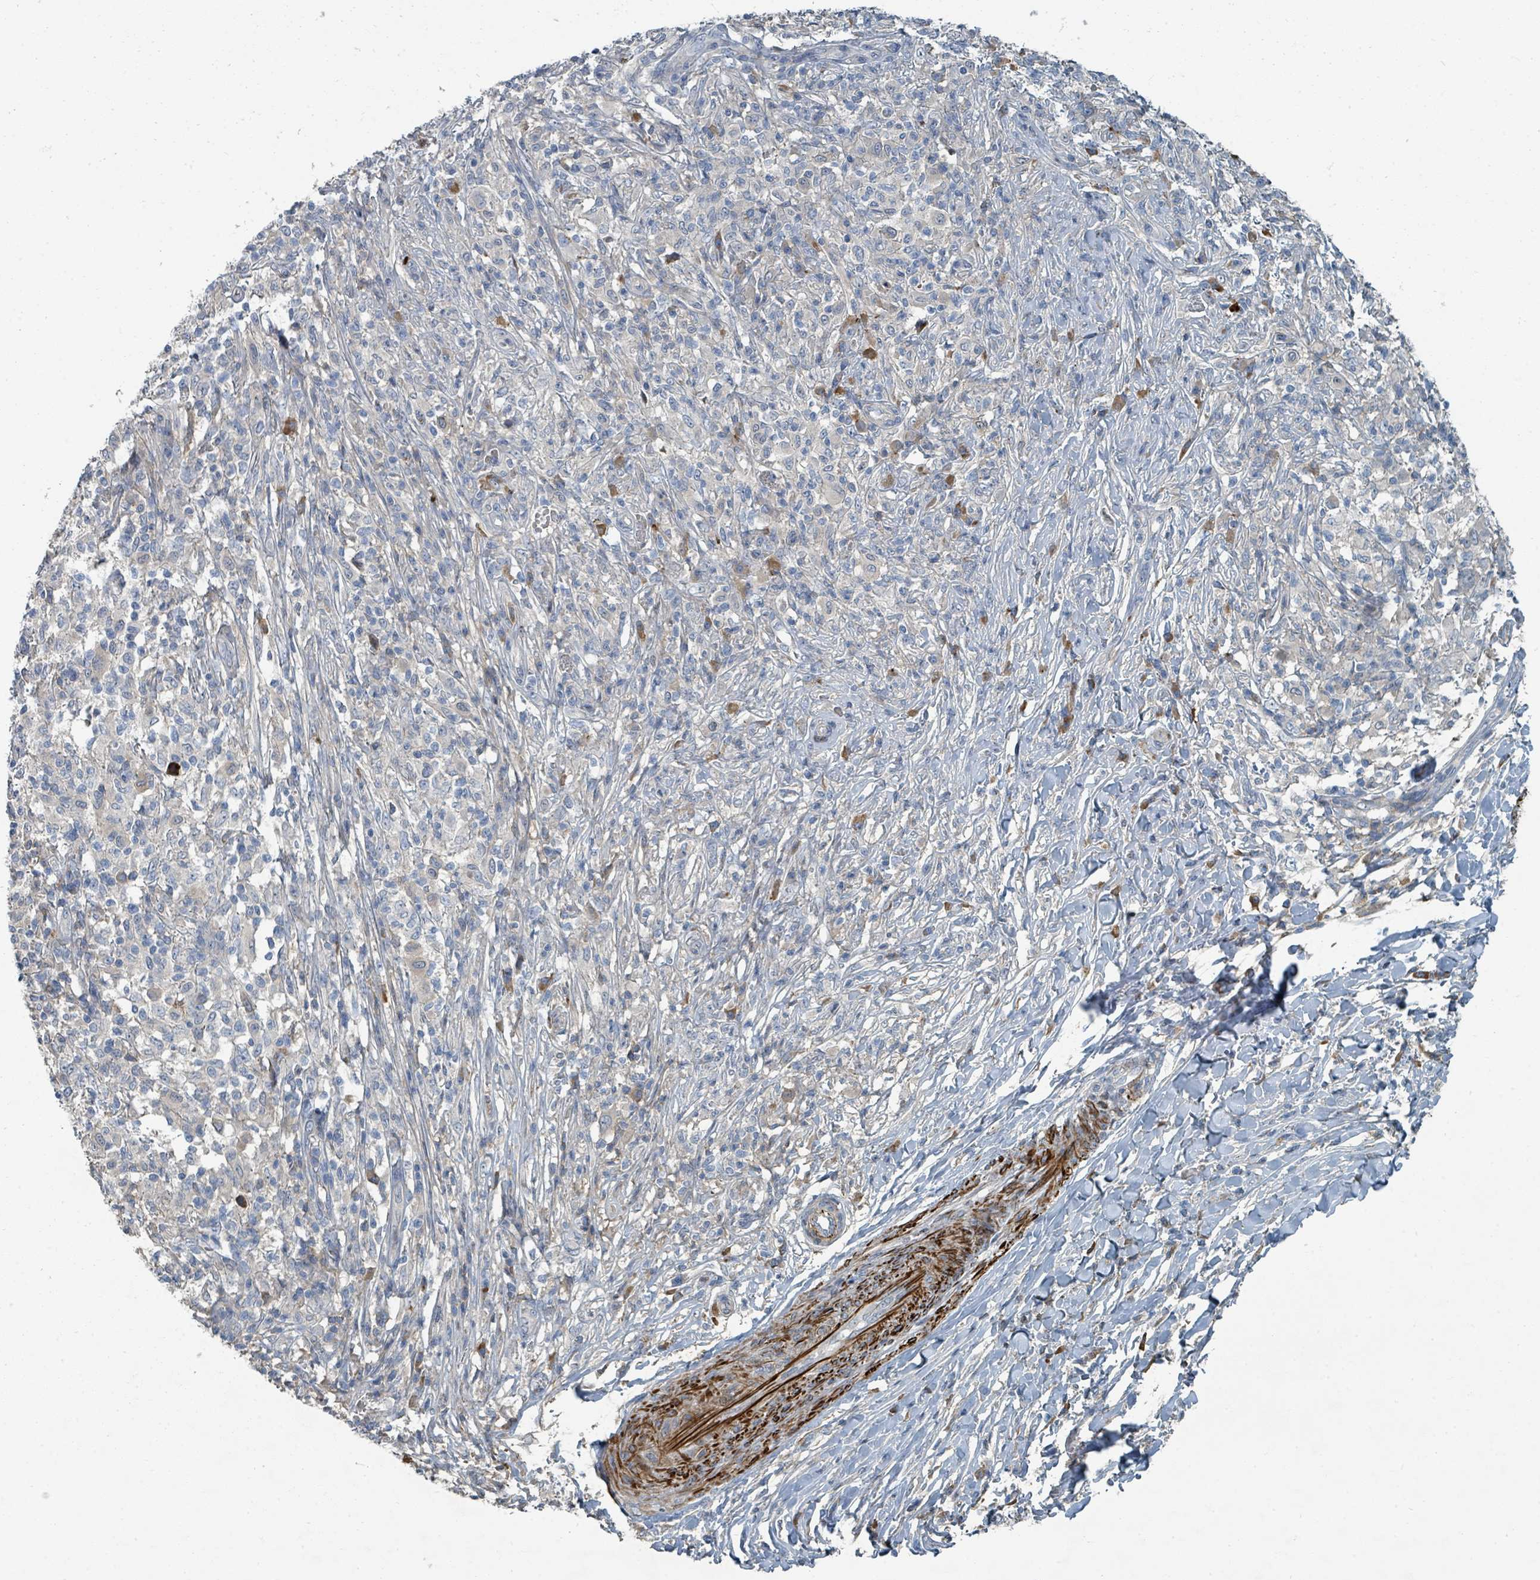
{"staining": {"intensity": "negative", "quantity": "none", "location": "none"}, "tissue": "melanoma", "cell_type": "Tumor cells", "image_type": "cancer", "snomed": [{"axis": "morphology", "description": "Malignant melanoma, NOS"}, {"axis": "topography", "description": "Skin"}], "caption": "Micrograph shows no significant protein staining in tumor cells of melanoma. Brightfield microscopy of immunohistochemistry stained with DAB (3,3'-diaminobenzidine) (brown) and hematoxylin (blue), captured at high magnification.", "gene": "SLC44A5", "patient": {"sex": "male", "age": 66}}